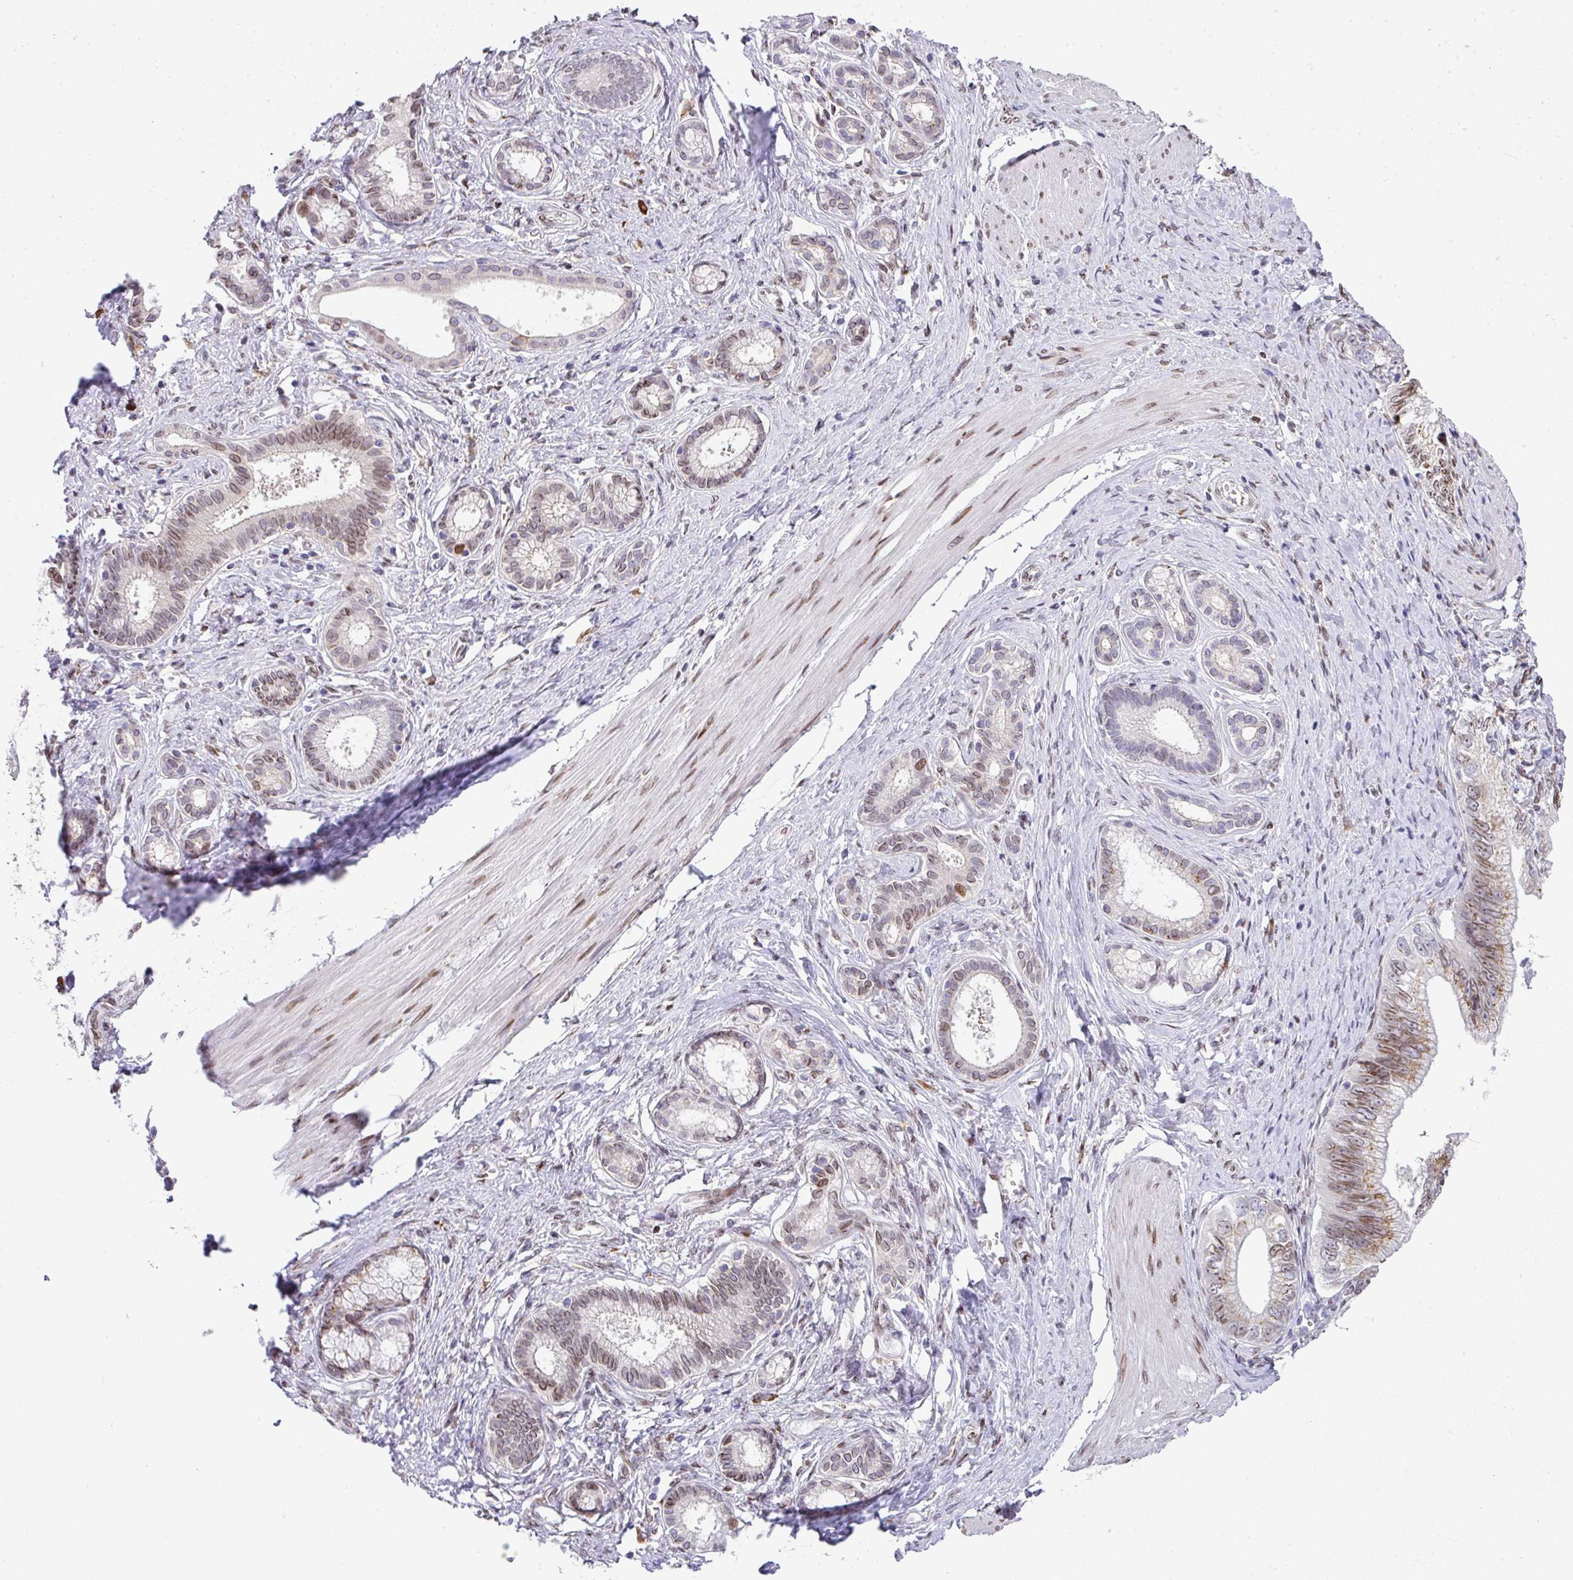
{"staining": {"intensity": "moderate", "quantity": "25%-75%", "location": "cytoplasmic/membranous,nuclear"}, "tissue": "pancreatic cancer", "cell_type": "Tumor cells", "image_type": "cancer", "snomed": [{"axis": "morphology", "description": "Adenocarcinoma, NOS"}, {"axis": "topography", "description": "Pancreas"}], "caption": "Pancreatic cancer tissue displays moderate cytoplasmic/membranous and nuclear expression in approximately 25%-75% of tumor cells The protein of interest is shown in brown color, while the nuclei are stained blue.", "gene": "PLK1", "patient": {"sex": "male", "age": 70}}